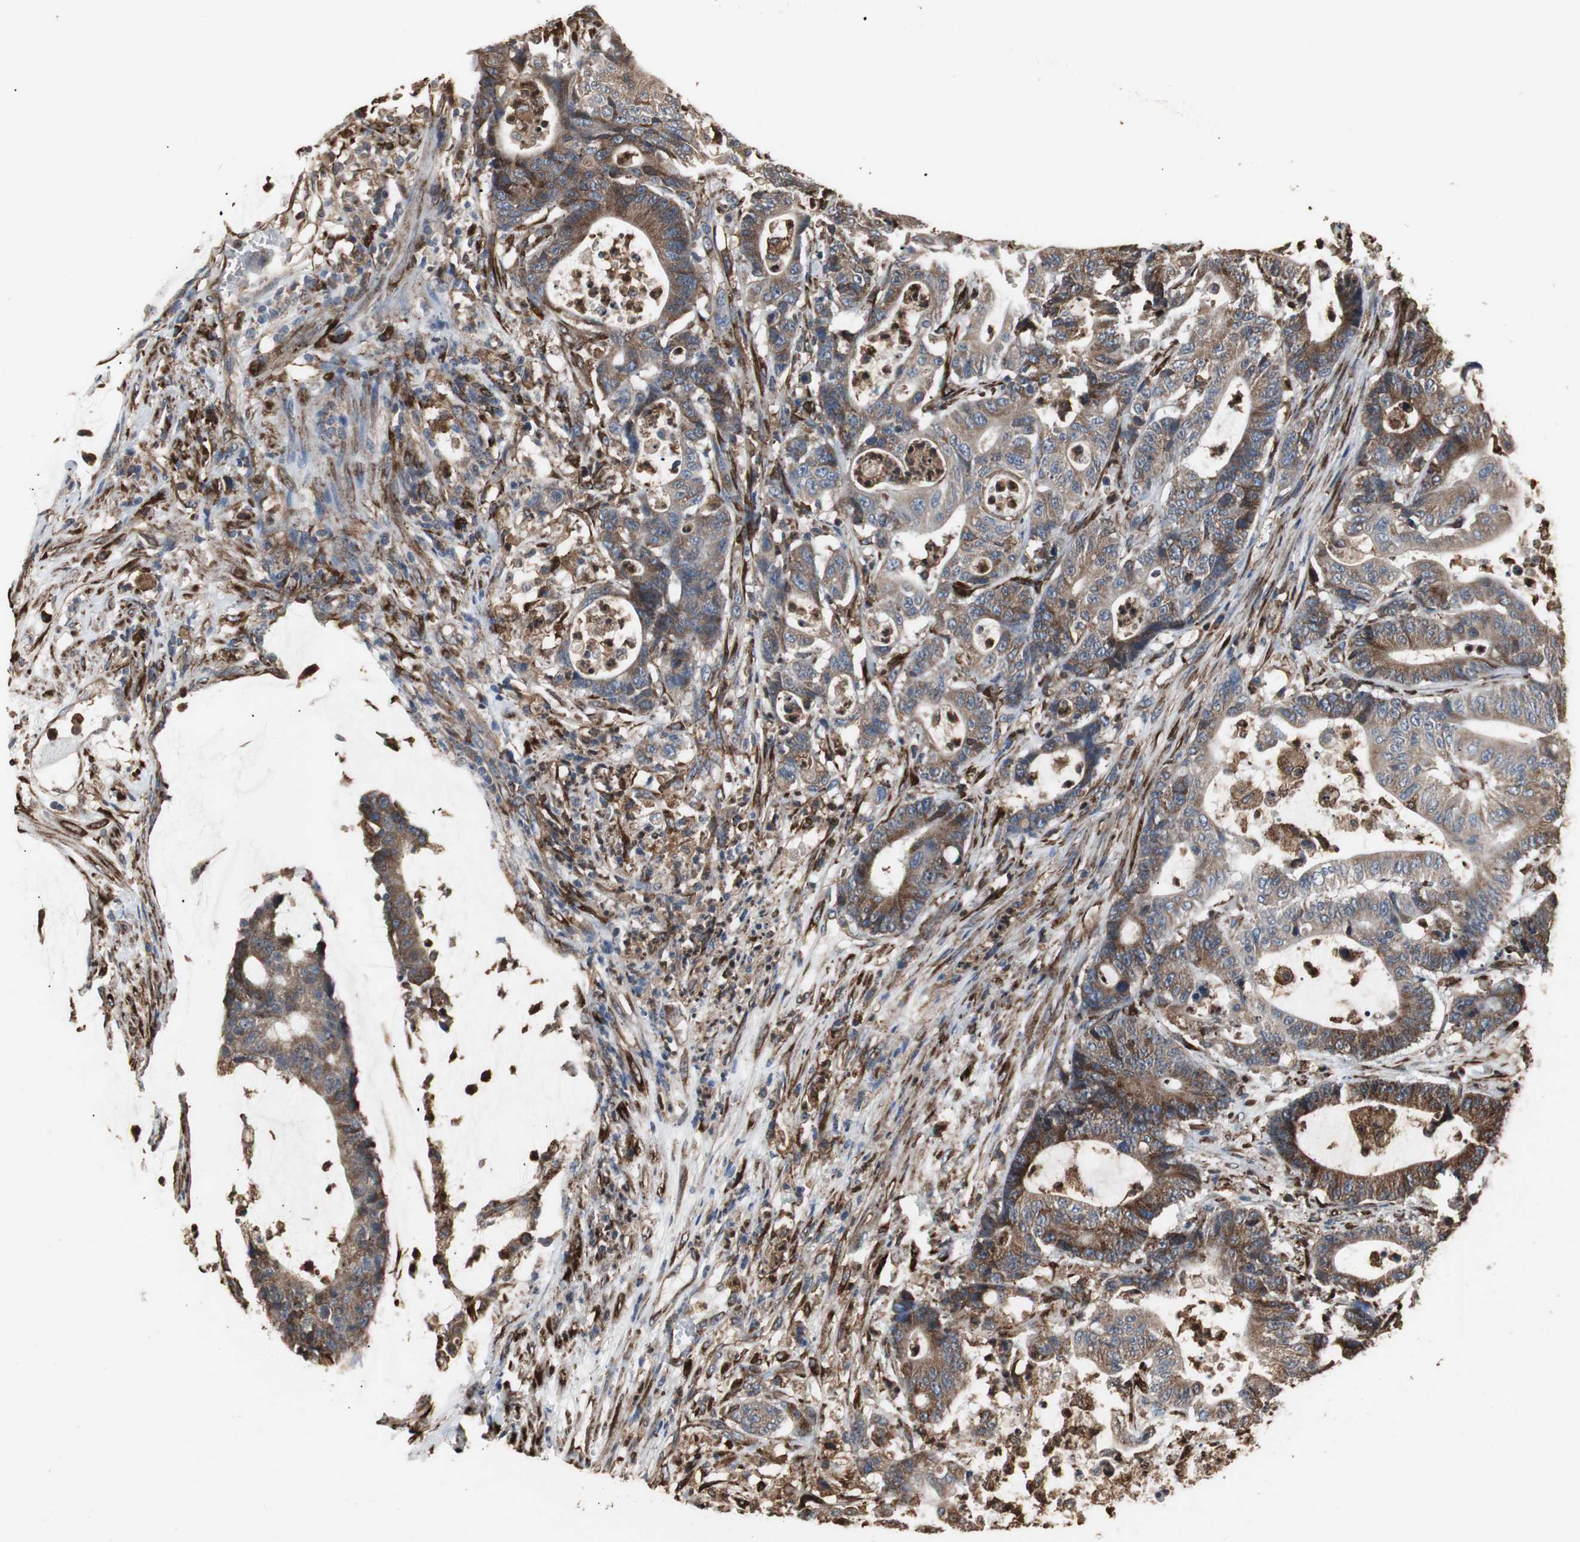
{"staining": {"intensity": "moderate", "quantity": ">75%", "location": "cytoplasmic/membranous"}, "tissue": "colorectal cancer", "cell_type": "Tumor cells", "image_type": "cancer", "snomed": [{"axis": "morphology", "description": "Adenocarcinoma, NOS"}, {"axis": "topography", "description": "Colon"}], "caption": "A medium amount of moderate cytoplasmic/membranous staining is present in approximately >75% of tumor cells in colorectal adenocarcinoma tissue.", "gene": "CALU", "patient": {"sex": "female", "age": 84}}